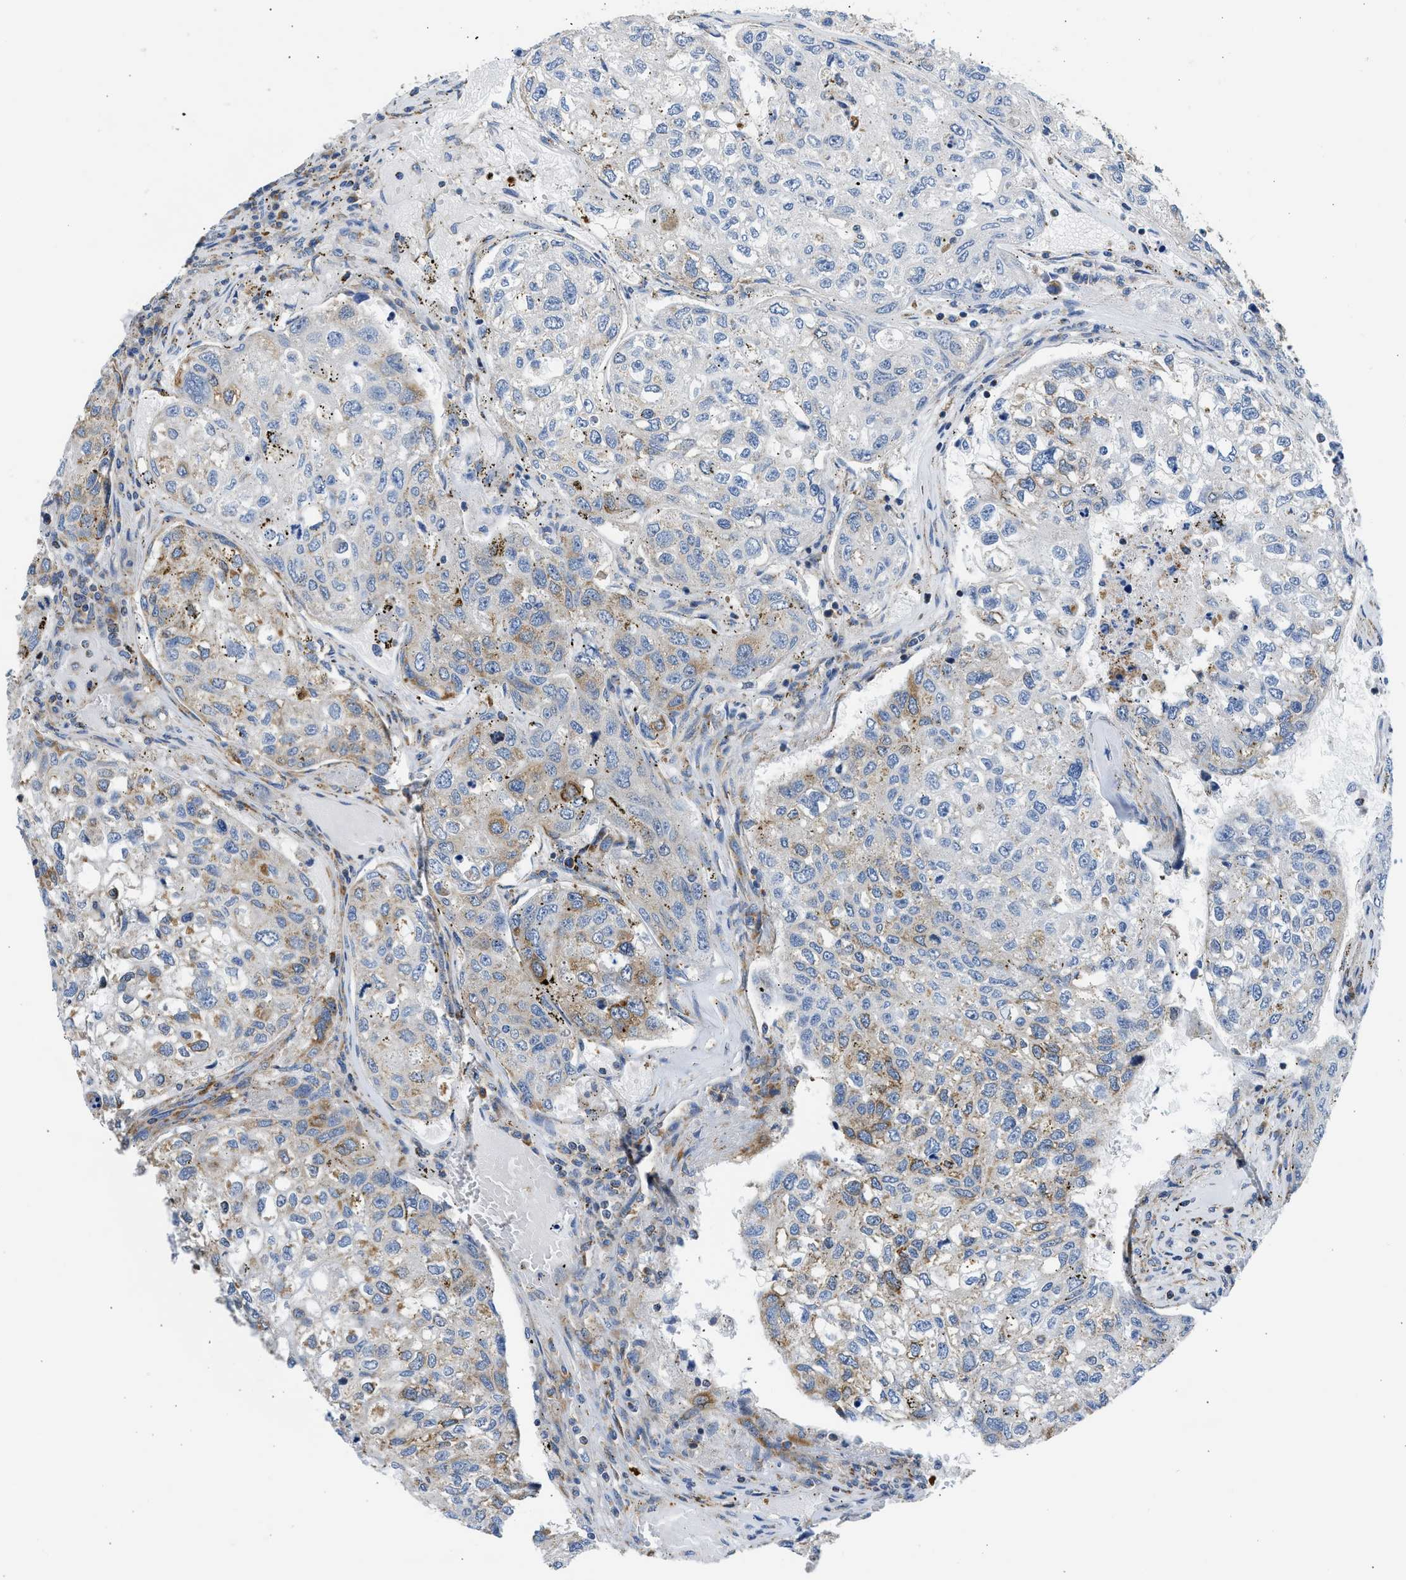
{"staining": {"intensity": "moderate", "quantity": "25%-75%", "location": "cytoplasmic/membranous"}, "tissue": "urothelial cancer", "cell_type": "Tumor cells", "image_type": "cancer", "snomed": [{"axis": "morphology", "description": "Urothelial carcinoma, High grade"}, {"axis": "topography", "description": "Lymph node"}, {"axis": "topography", "description": "Urinary bladder"}], "caption": "A medium amount of moderate cytoplasmic/membranous positivity is identified in approximately 25%-75% of tumor cells in urothelial cancer tissue.", "gene": "CAMKK2", "patient": {"sex": "male", "age": 51}}